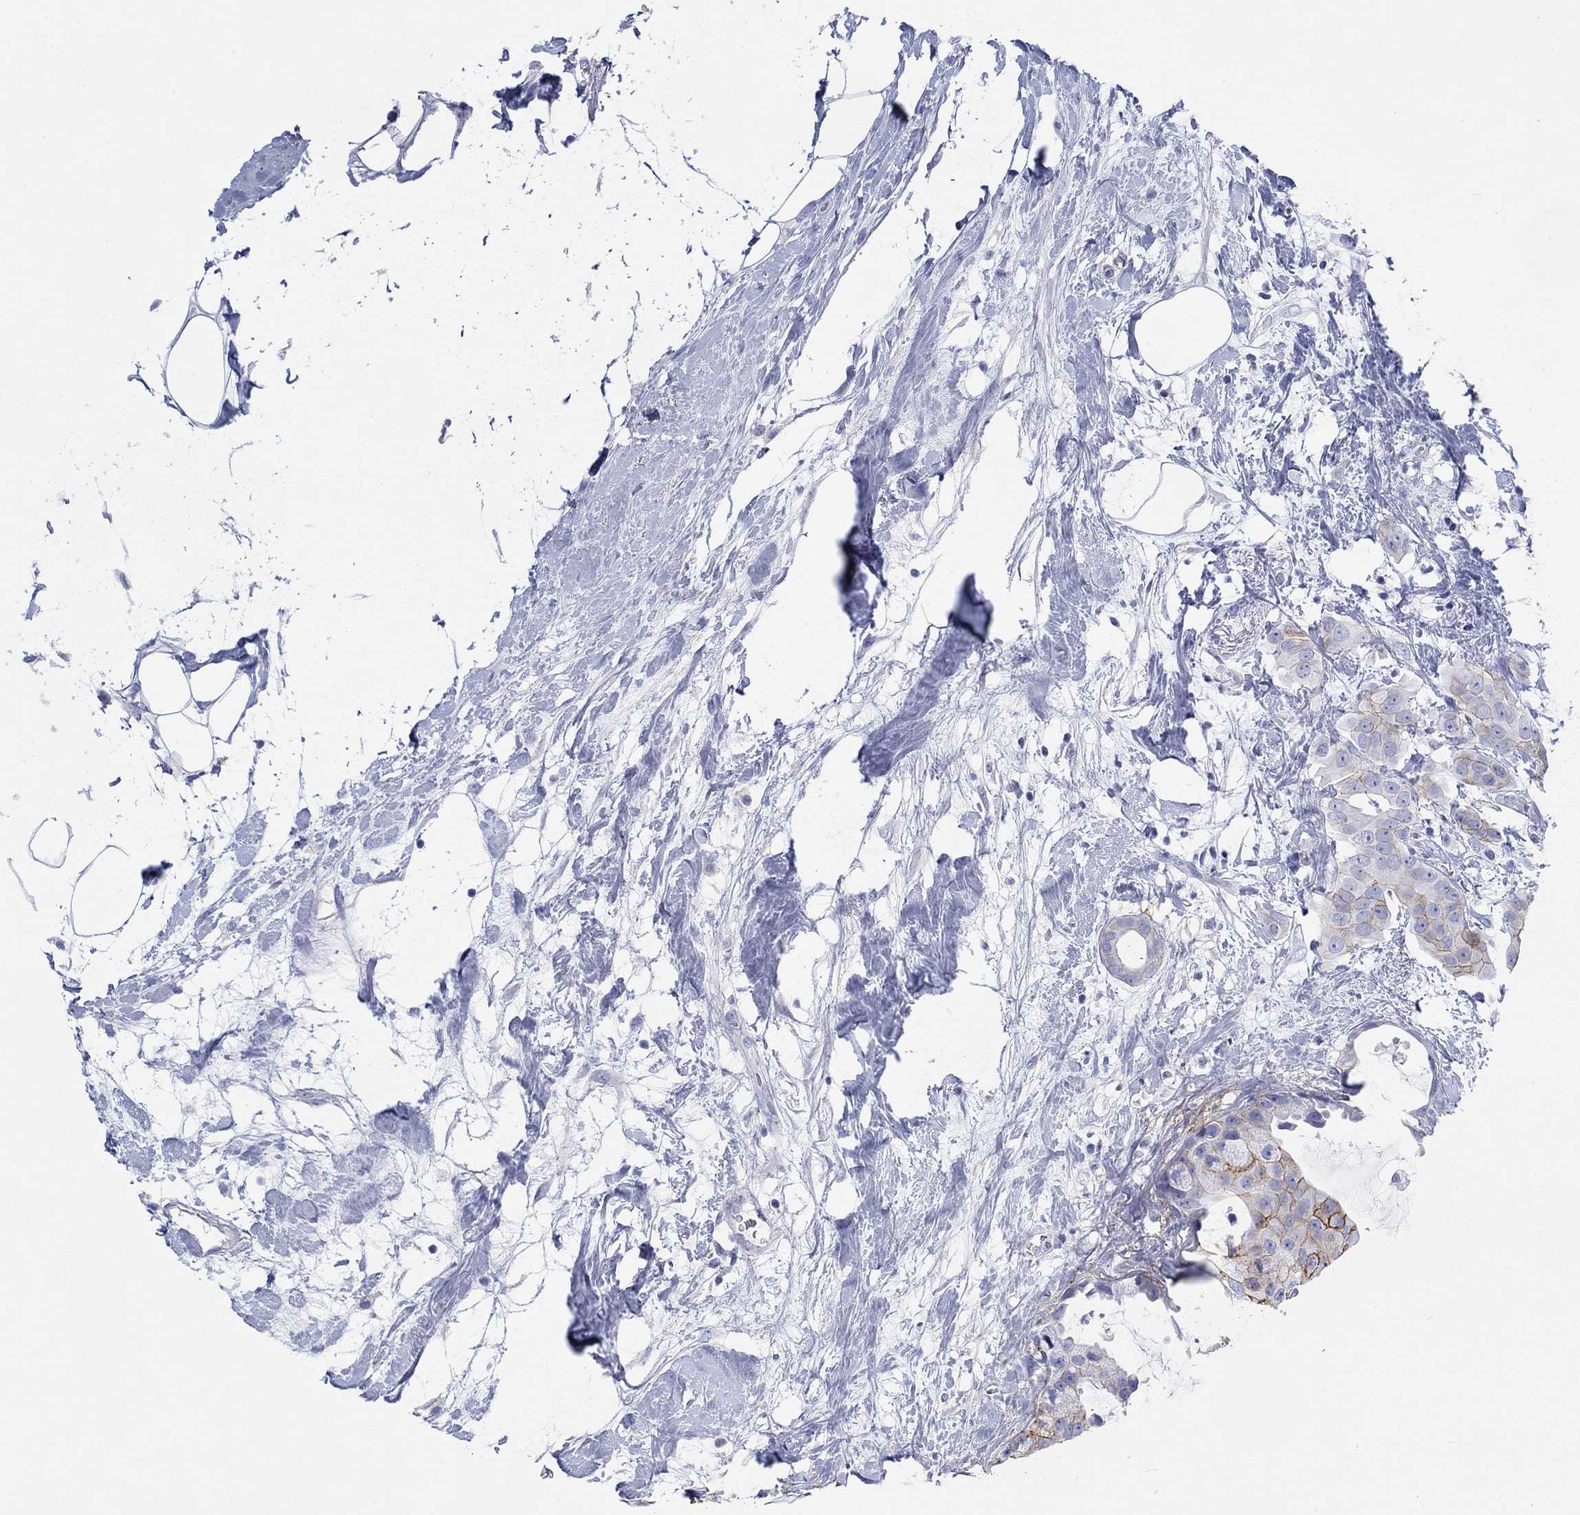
{"staining": {"intensity": "moderate", "quantity": "<25%", "location": "cytoplasmic/membranous"}, "tissue": "breast cancer", "cell_type": "Tumor cells", "image_type": "cancer", "snomed": [{"axis": "morphology", "description": "Duct carcinoma"}, {"axis": "topography", "description": "Breast"}], "caption": "Immunohistochemistry photomicrograph of human breast cancer (intraductal carcinoma) stained for a protein (brown), which demonstrates low levels of moderate cytoplasmic/membranous positivity in about <25% of tumor cells.", "gene": "ATP1B1", "patient": {"sex": "female", "age": 45}}